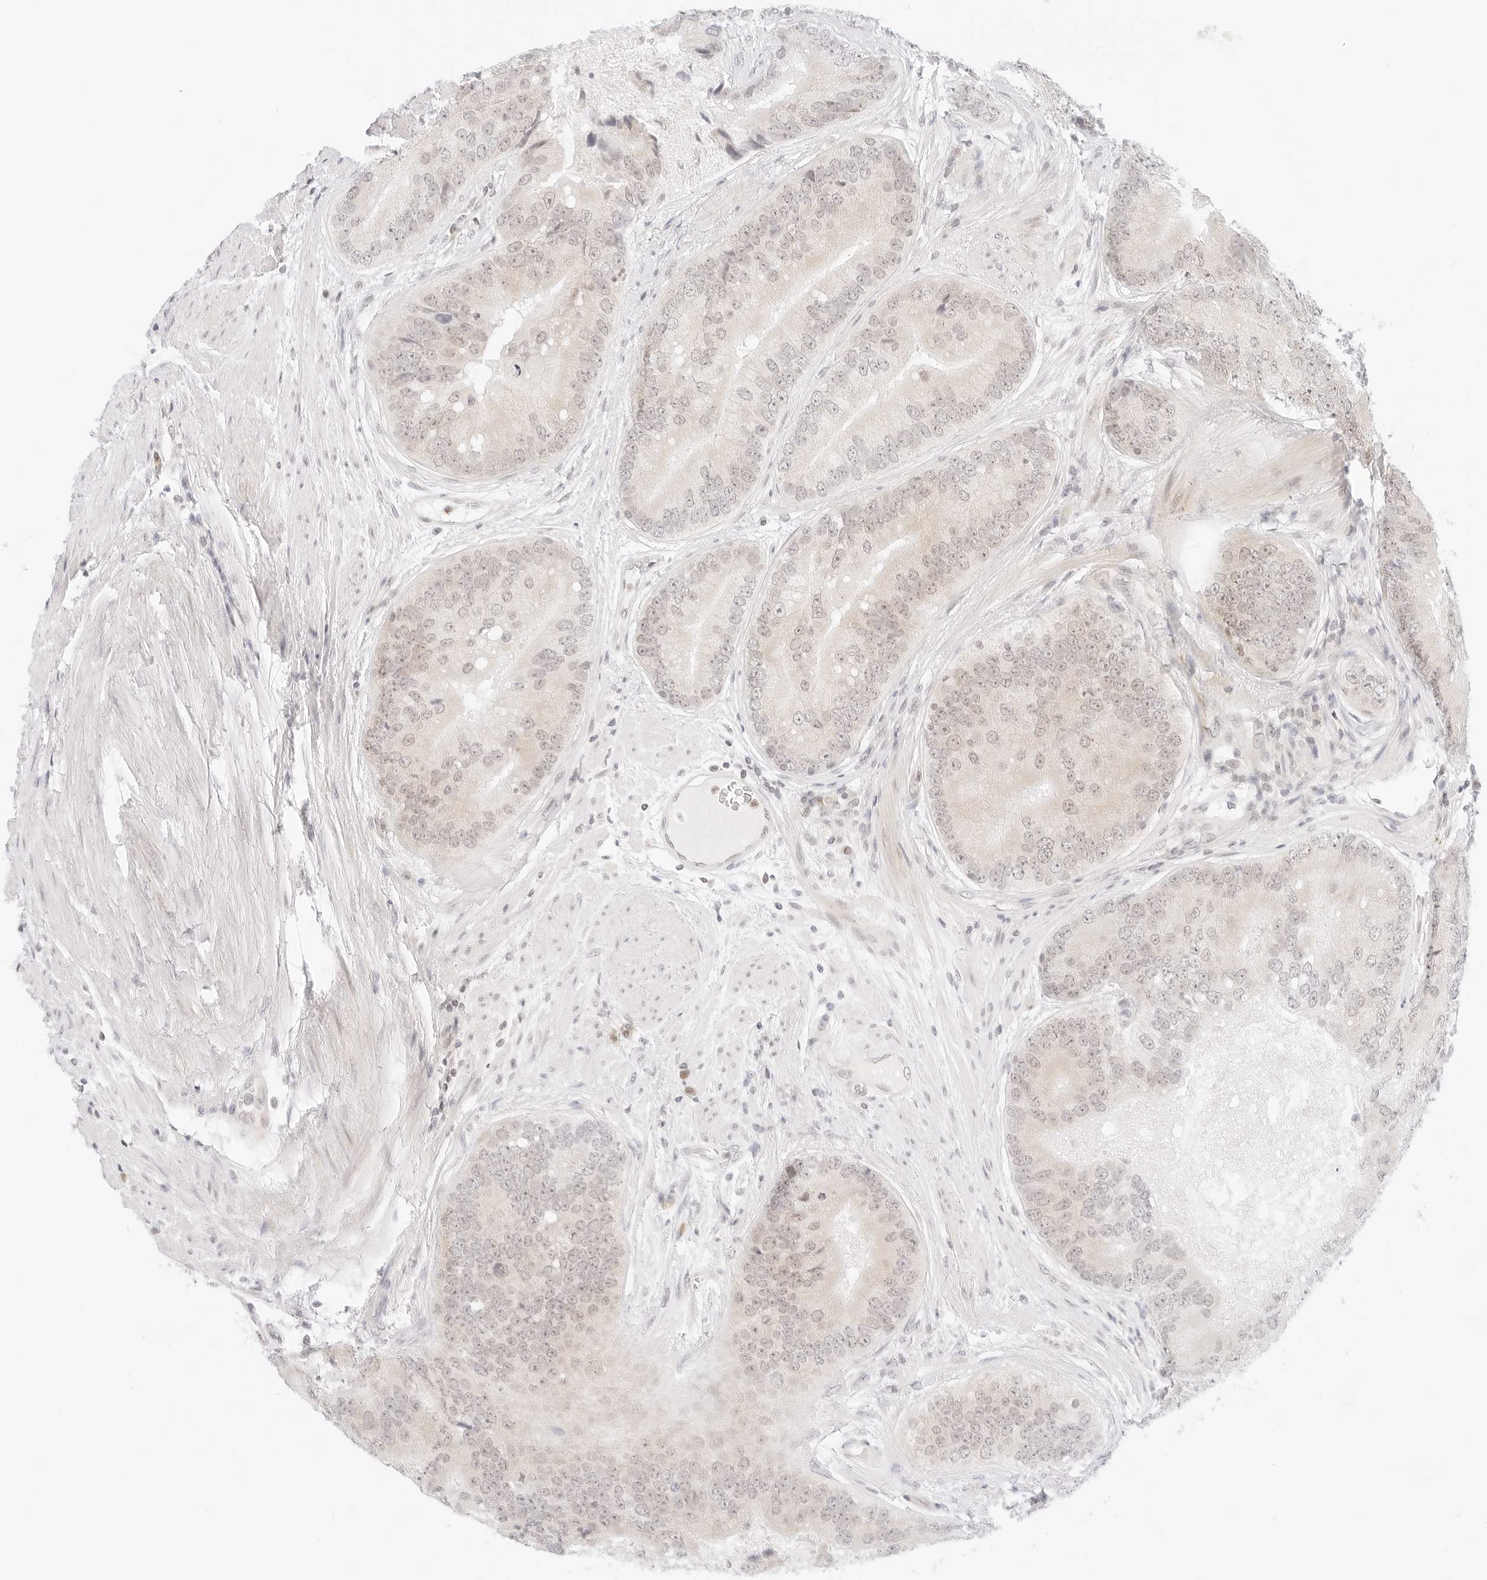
{"staining": {"intensity": "negative", "quantity": "none", "location": "none"}, "tissue": "prostate cancer", "cell_type": "Tumor cells", "image_type": "cancer", "snomed": [{"axis": "morphology", "description": "Adenocarcinoma, High grade"}, {"axis": "topography", "description": "Prostate"}], "caption": "Tumor cells are negative for brown protein staining in high-grade adenocarcinoma (prostate).", "gene": "POLR3C", "patient": {"sex": "male", "age": 70}}